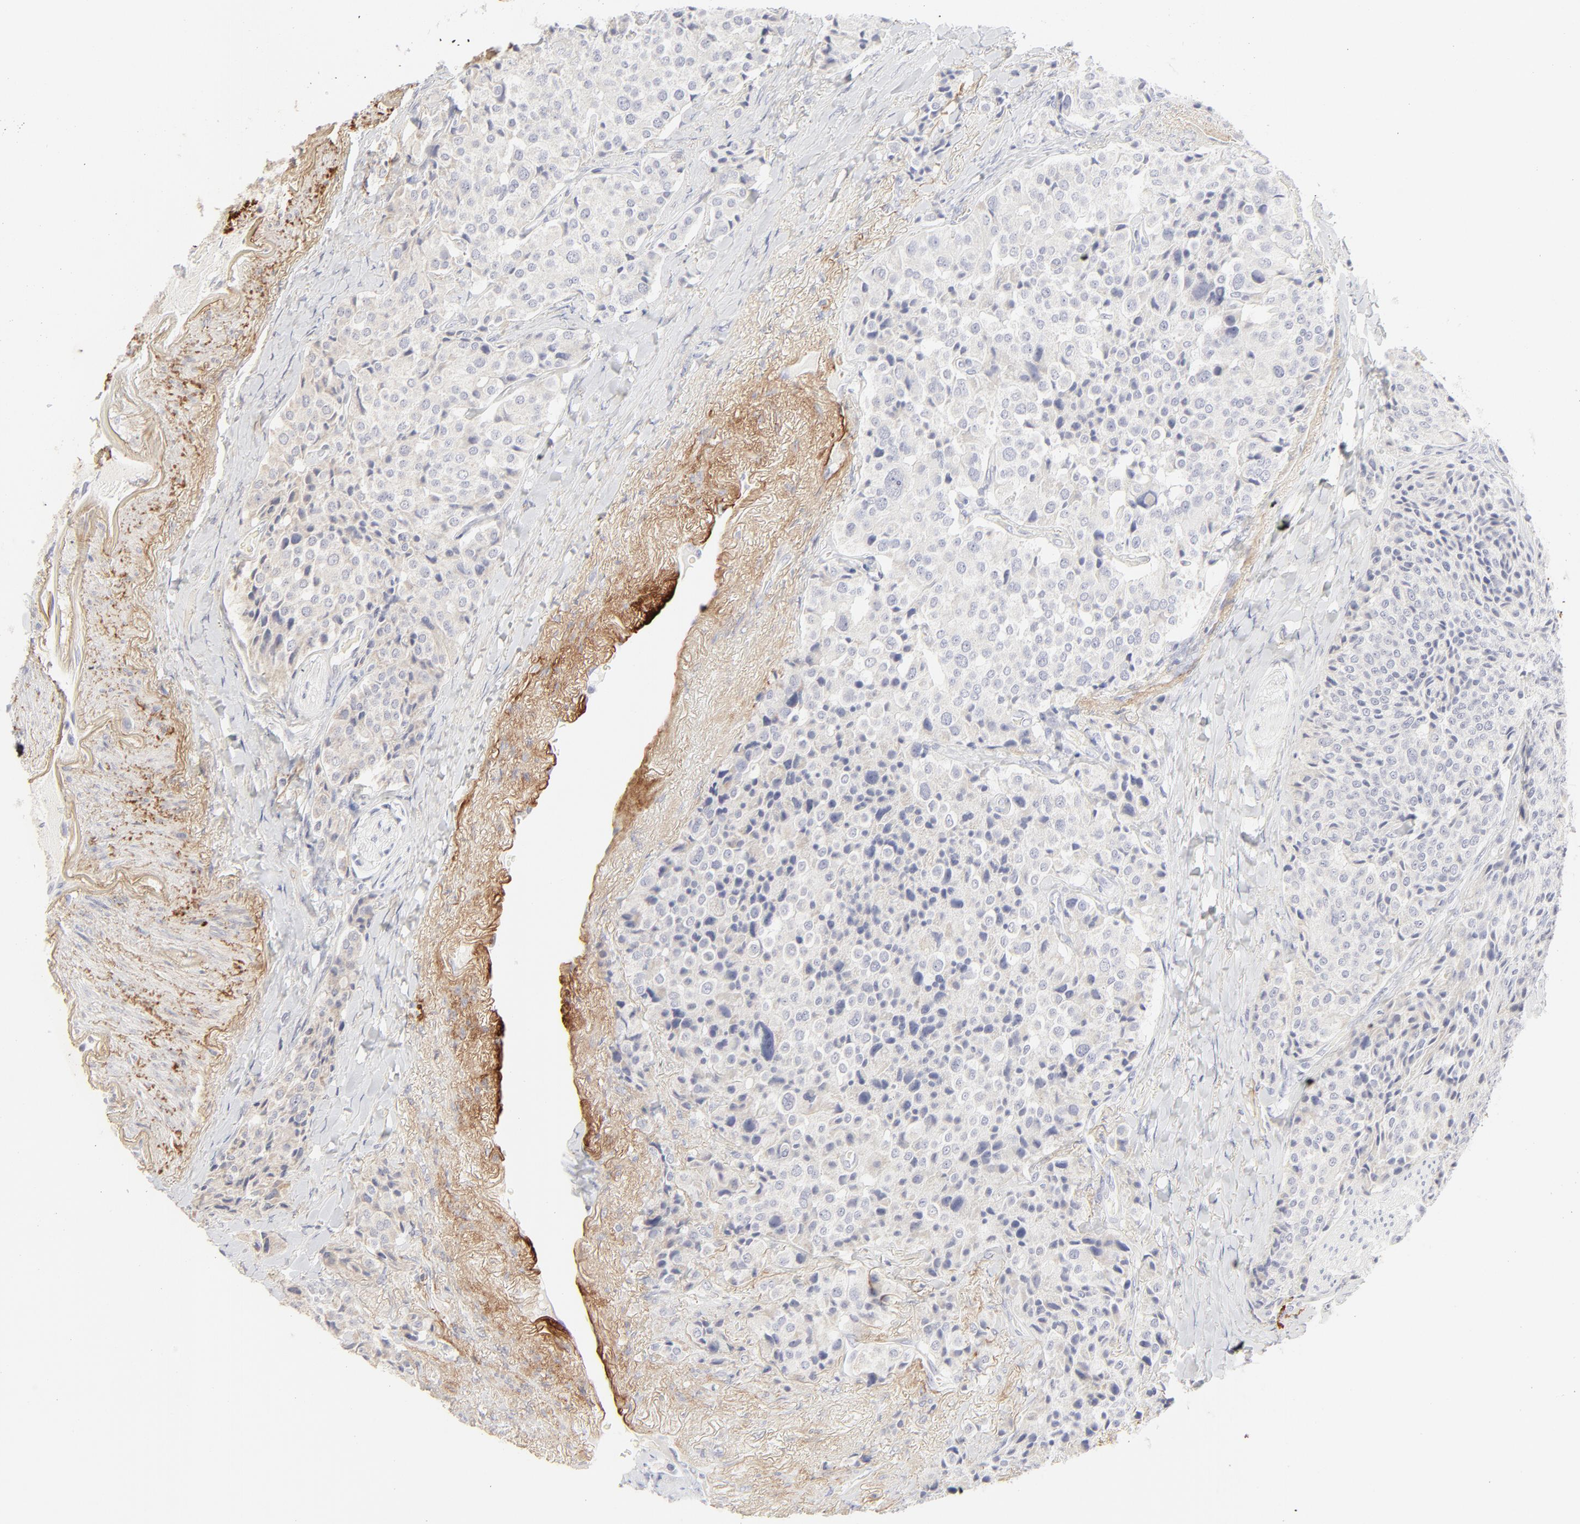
{"staining": {"intensity": "negative", "quantity": "none", "location": "none"}, "tissue": "carcinoid", "cell_type": "Tumor cells", "image_type": "cancer", "snomed": [{"axis": "morphology", "description": "Carcinoid, malignant, NOS"}, {"axis": "topography", "description": "Colon"}], "caption": "The photomicrograph shows no staining of tumor cells in carcinoid (malignant). (Brightfield microscopy of DAB immunohistochemistry at high magnification).", "gene": "NPNT", "patient": {"sex": "female", "age": 61}}